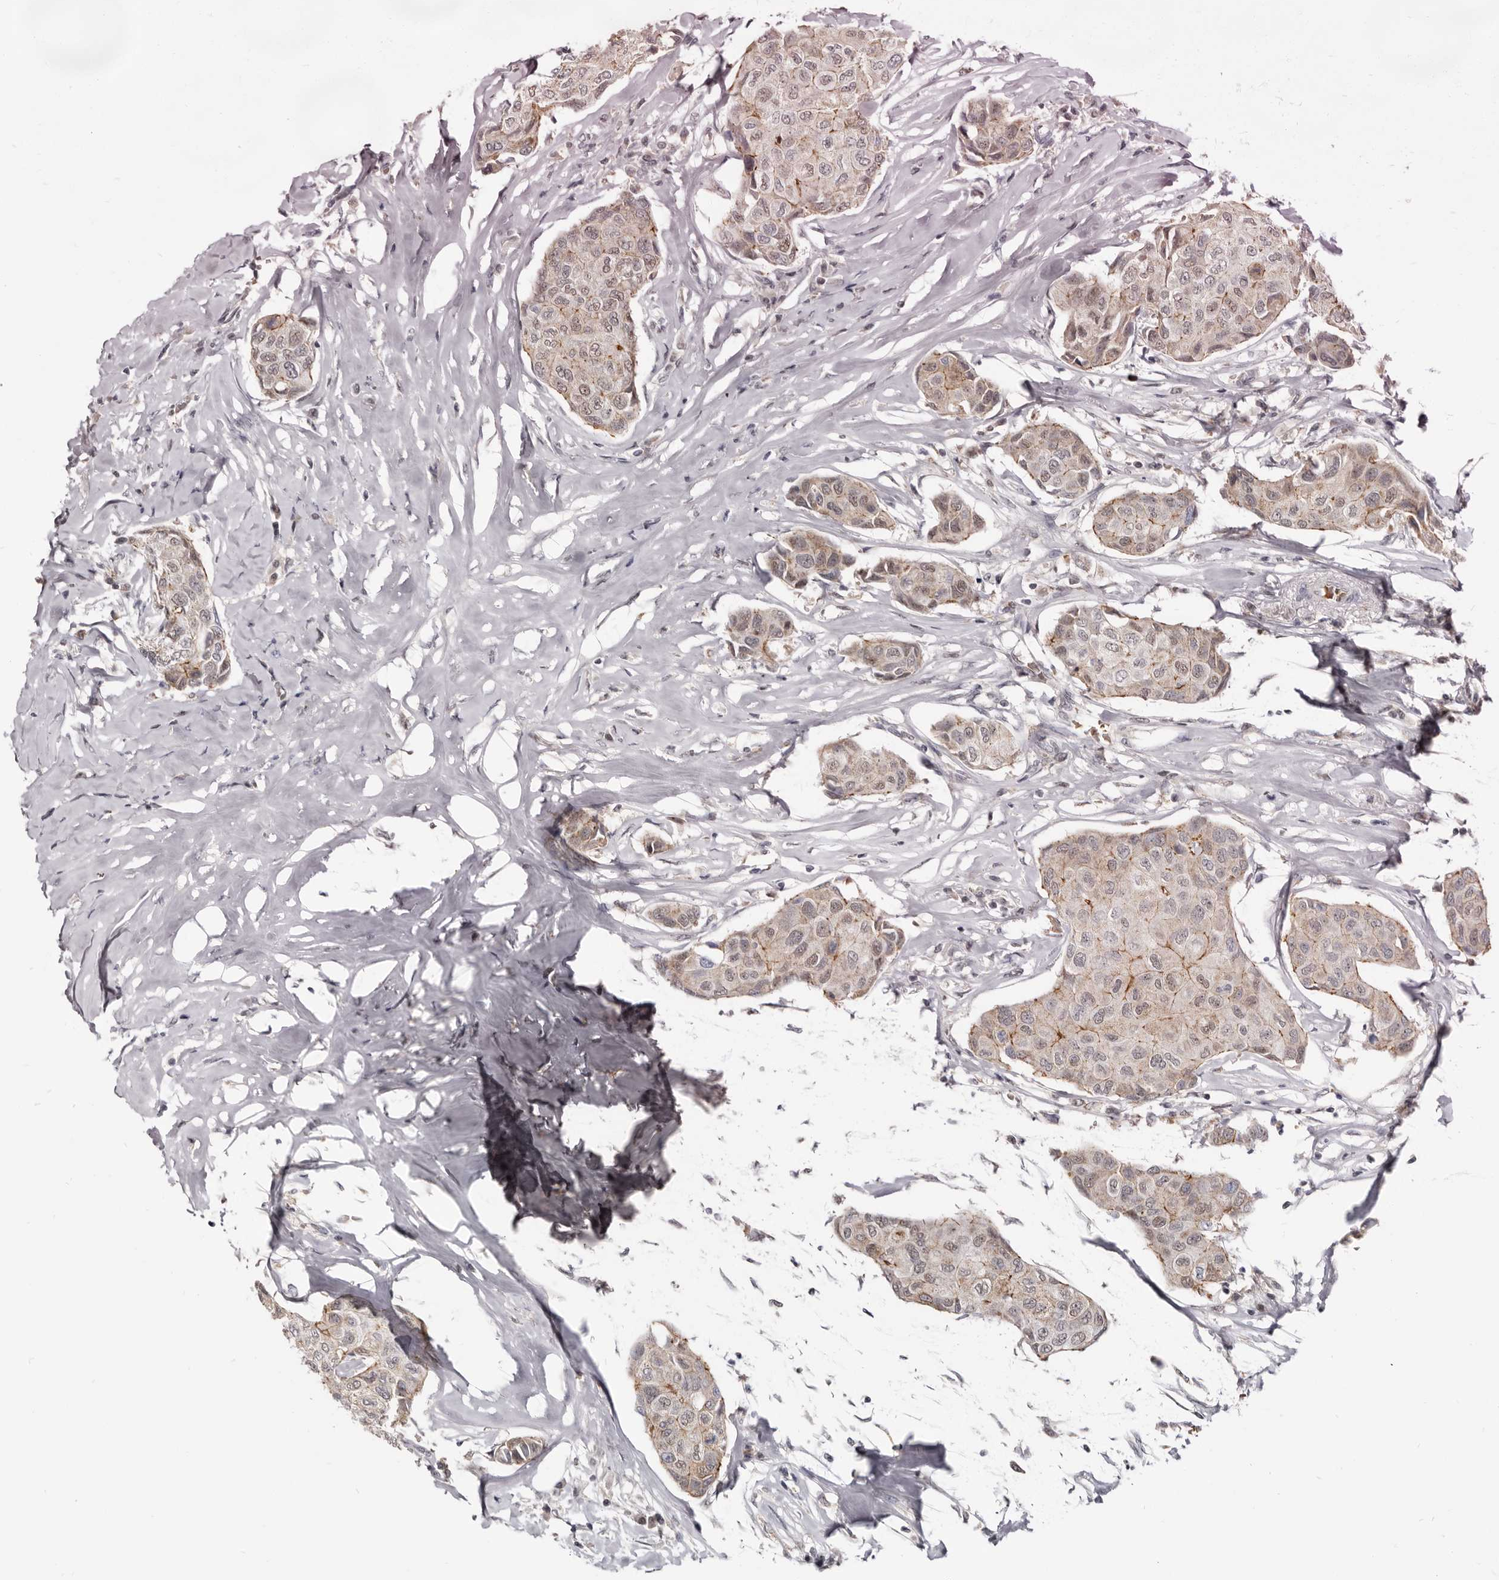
{"staining": {"intensity": "moderate", "quantity": ">75%", "location": "cytoplasmic/membranous,nuclear"}, "tissue": "breast cancer", "cell_type": "Tumor cells", "image_type": "cancer", "snomed": [{"axis": "morphology", "description": "Duct carcinoma"}, {"axis": "topography", "description": "Breast"}], "caption": "Breast infiltrating ductal carcinoma stained with a brown dye shows moderate cytoplasmic/membranous and nuclear positive positivity in about >75% of tumor cells.", "gene": "CGN", "patient": {"sex": "female", "age": 80}}